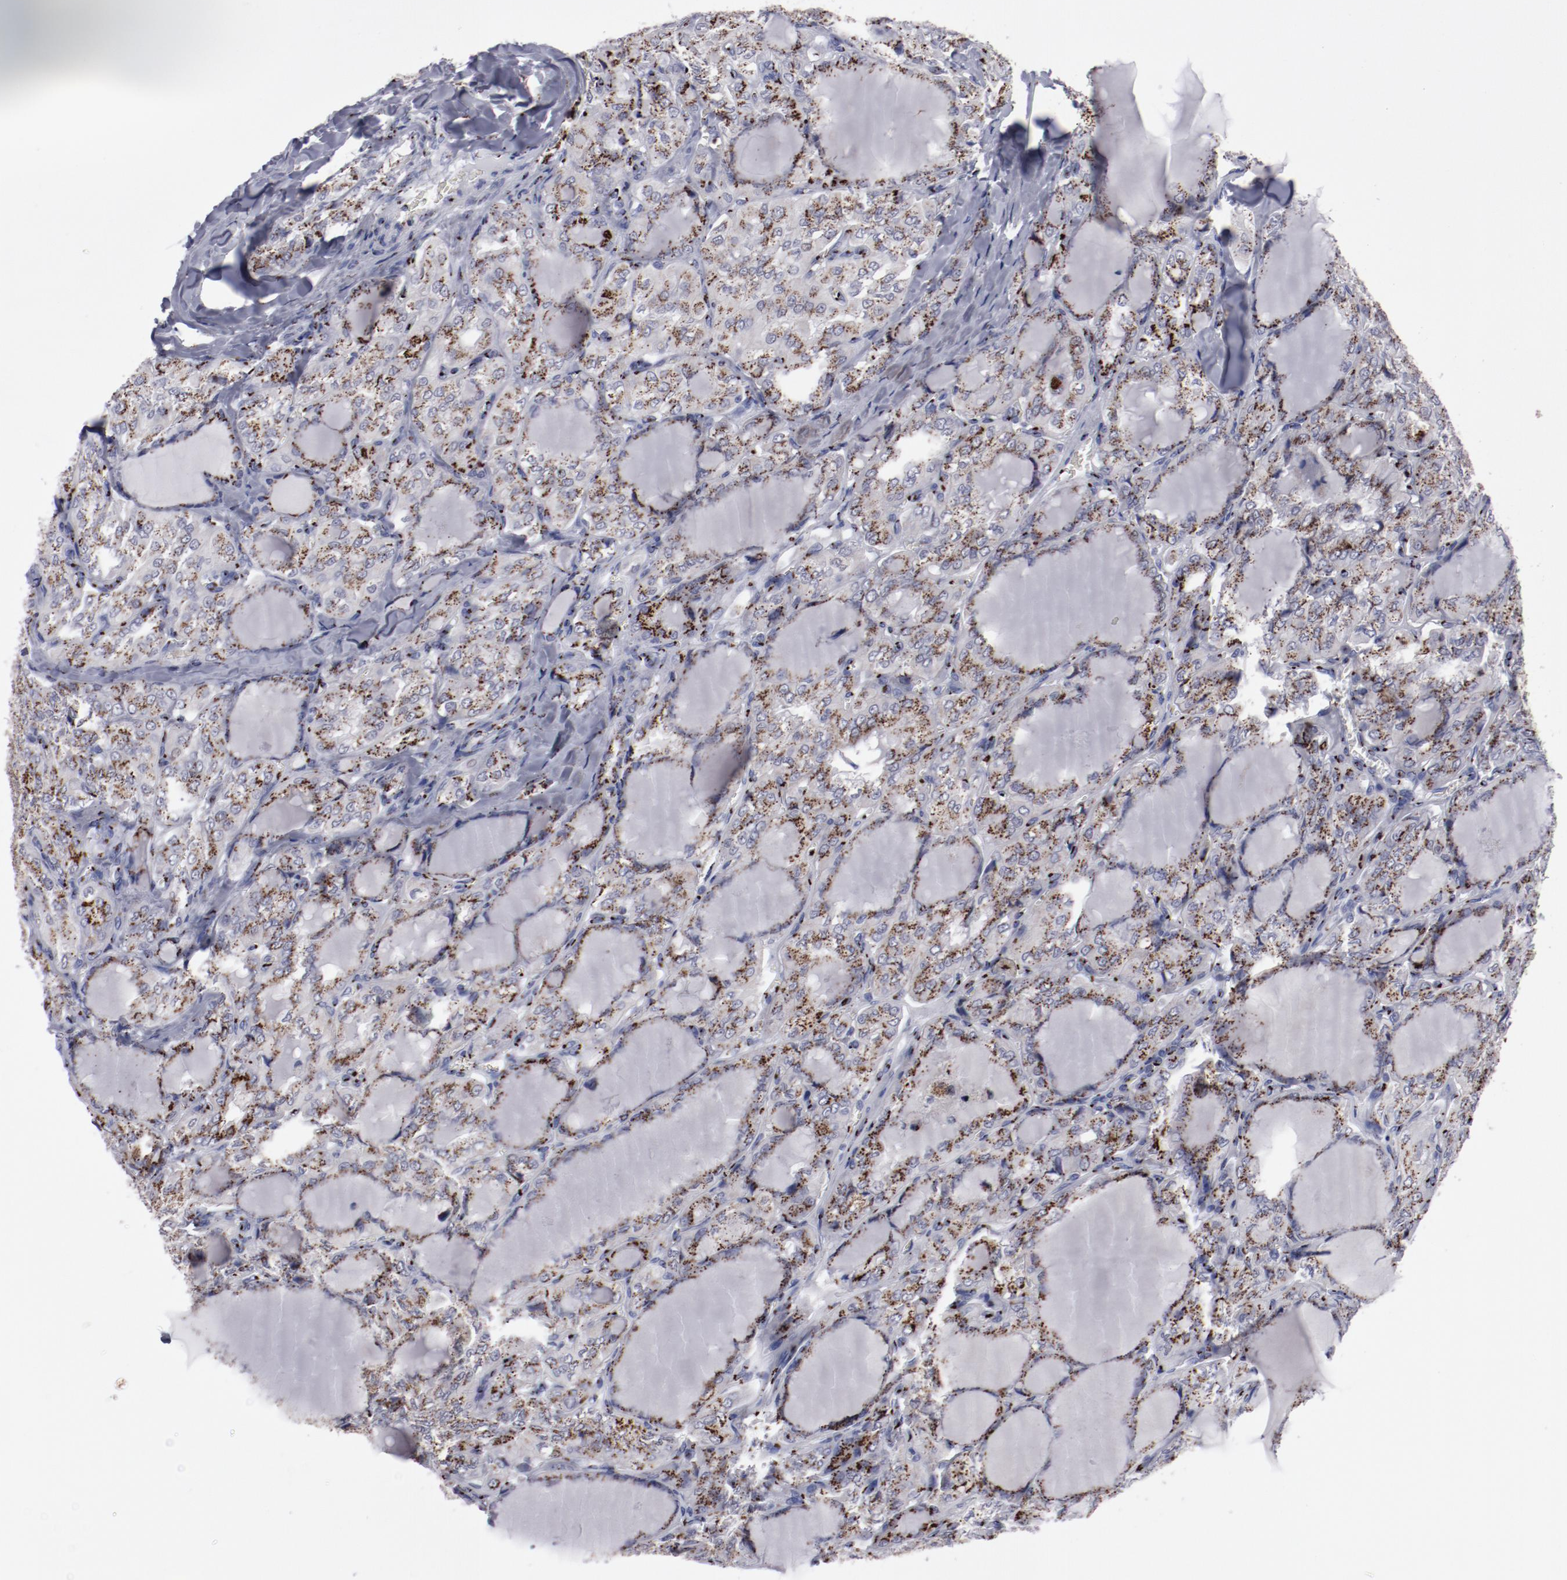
{"staining": {"intensity": "strong", "quantity": ">75%", "location": "cytoplasmic/membranous"}, "tissue": "thyroid cancer", "cell_type": "Tumor cells", "image_type": "cancer", "snomed": [{"axis": "morphology", "description": "Papillary adenocarcinoma, NOS"}, {"axis": "topography", "description": "Thyroid gland"}], "caption": "Thyroid cancer (papillary adenocarcinoma) tissue reveals strong cytoplasmic/membranous staining in approximately >75% of tumor cells The staining is performed using DAB (3,3'-diaminobenzidine) brown chromogen to label protein expression. The nuclei are counter-stained blue using hematoxylin.", "gene": "GOLIM4", "patient": {"sex": "male", "age": 20}}